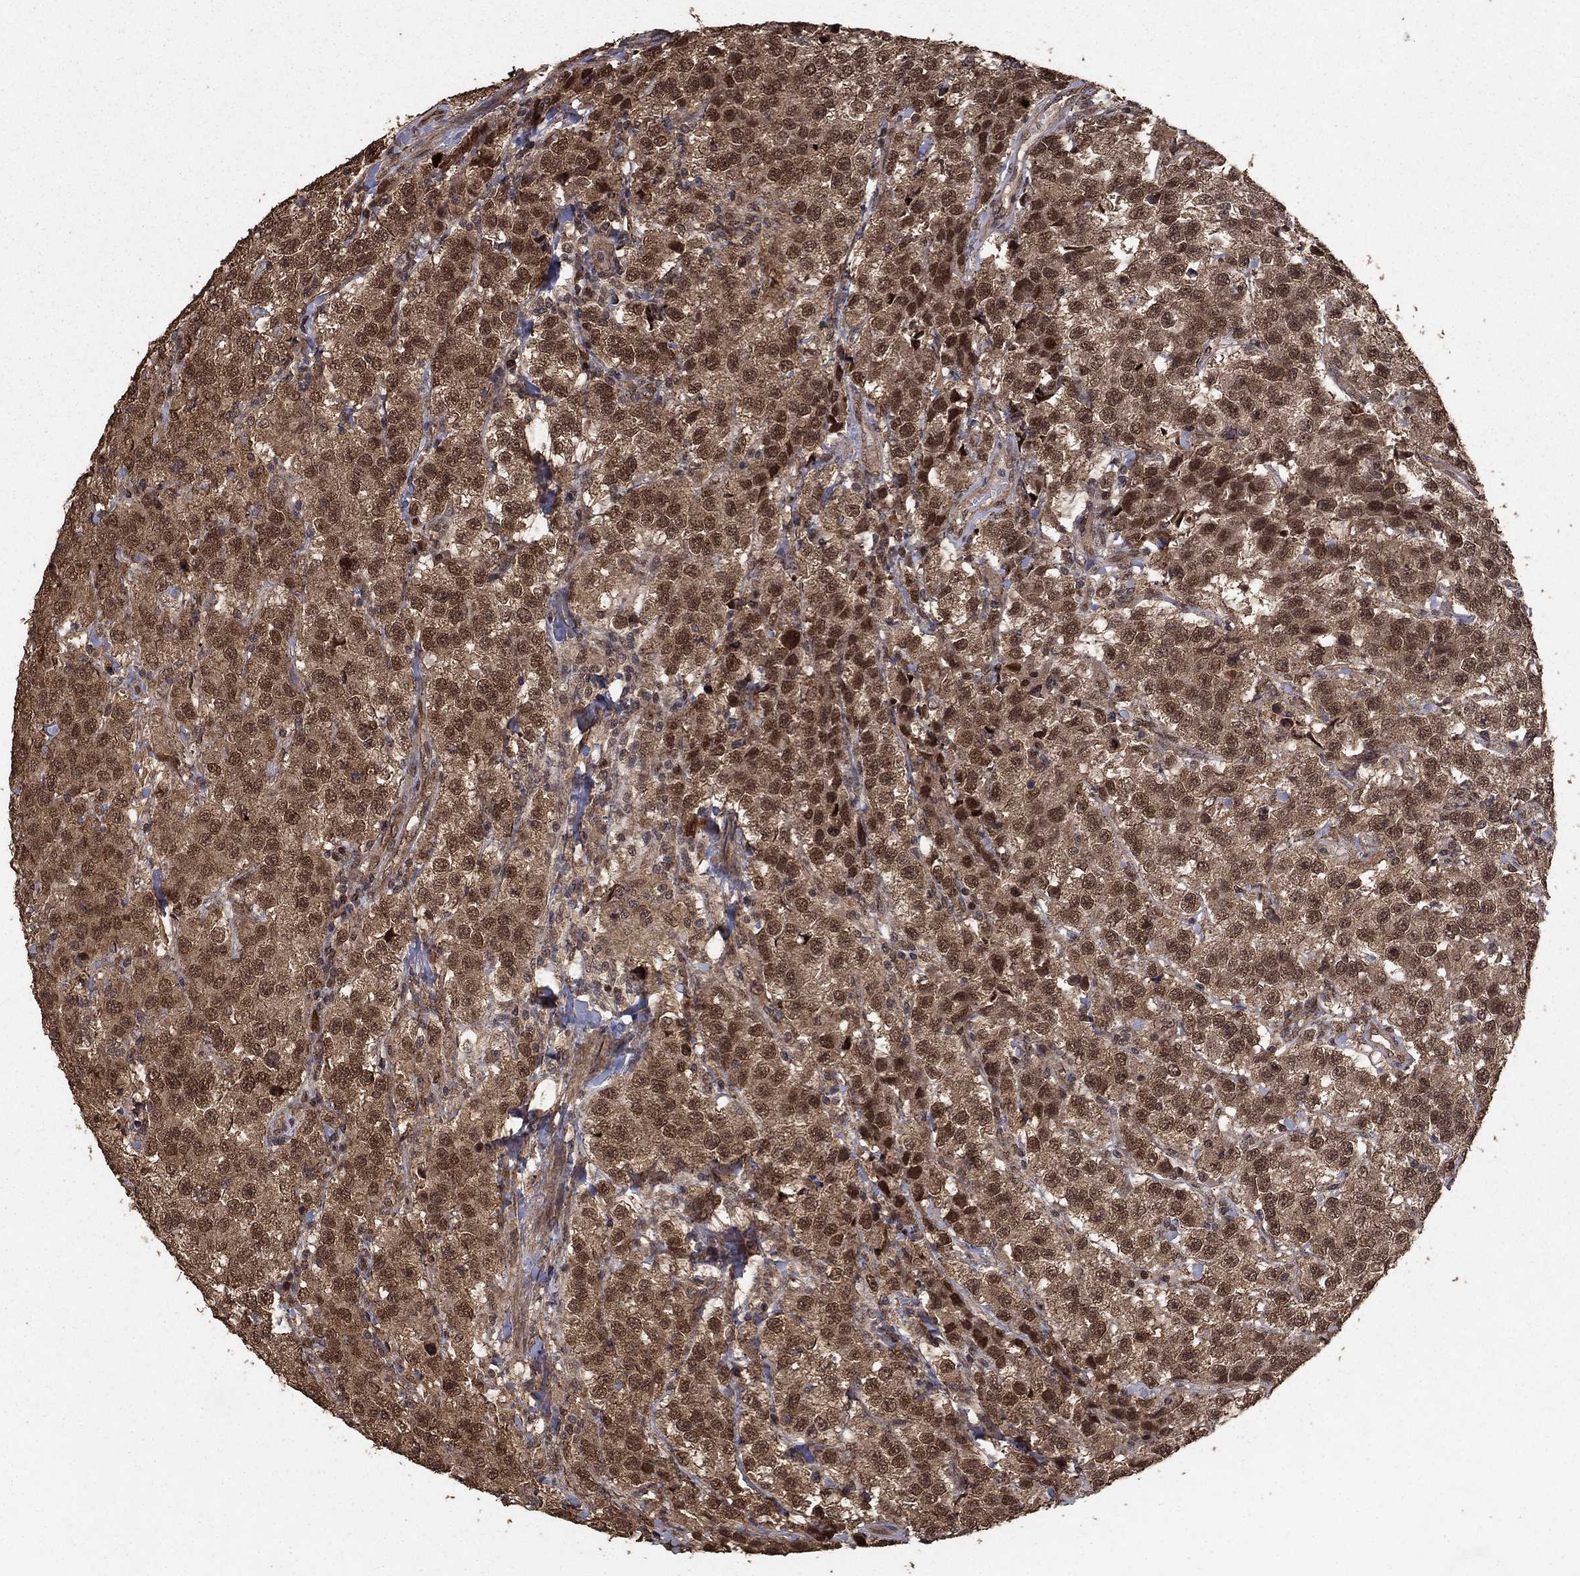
{"staining": {"intensity": "strong", "quantity": "25%-75%", "location": "cytoplasmic/membranous,nuclear"}, "tissue": "testis cancer", "cell_type": "Tumor cells", "image_type": "cancer", "snomed": [{"axis": "morphology", "description": "Seminoma, NOS"}, {"axis": "topography", "description": "Testis"}], "caption": "Immunohistochemical staining of testis seminoma demonstrates high levels of strong cytoplasmic/membranous and nuclear protein expression in approximately 25%-75% of tumor cells.", "gene": "PRDM1", "patient": {"sex": "male", "age": 59}}